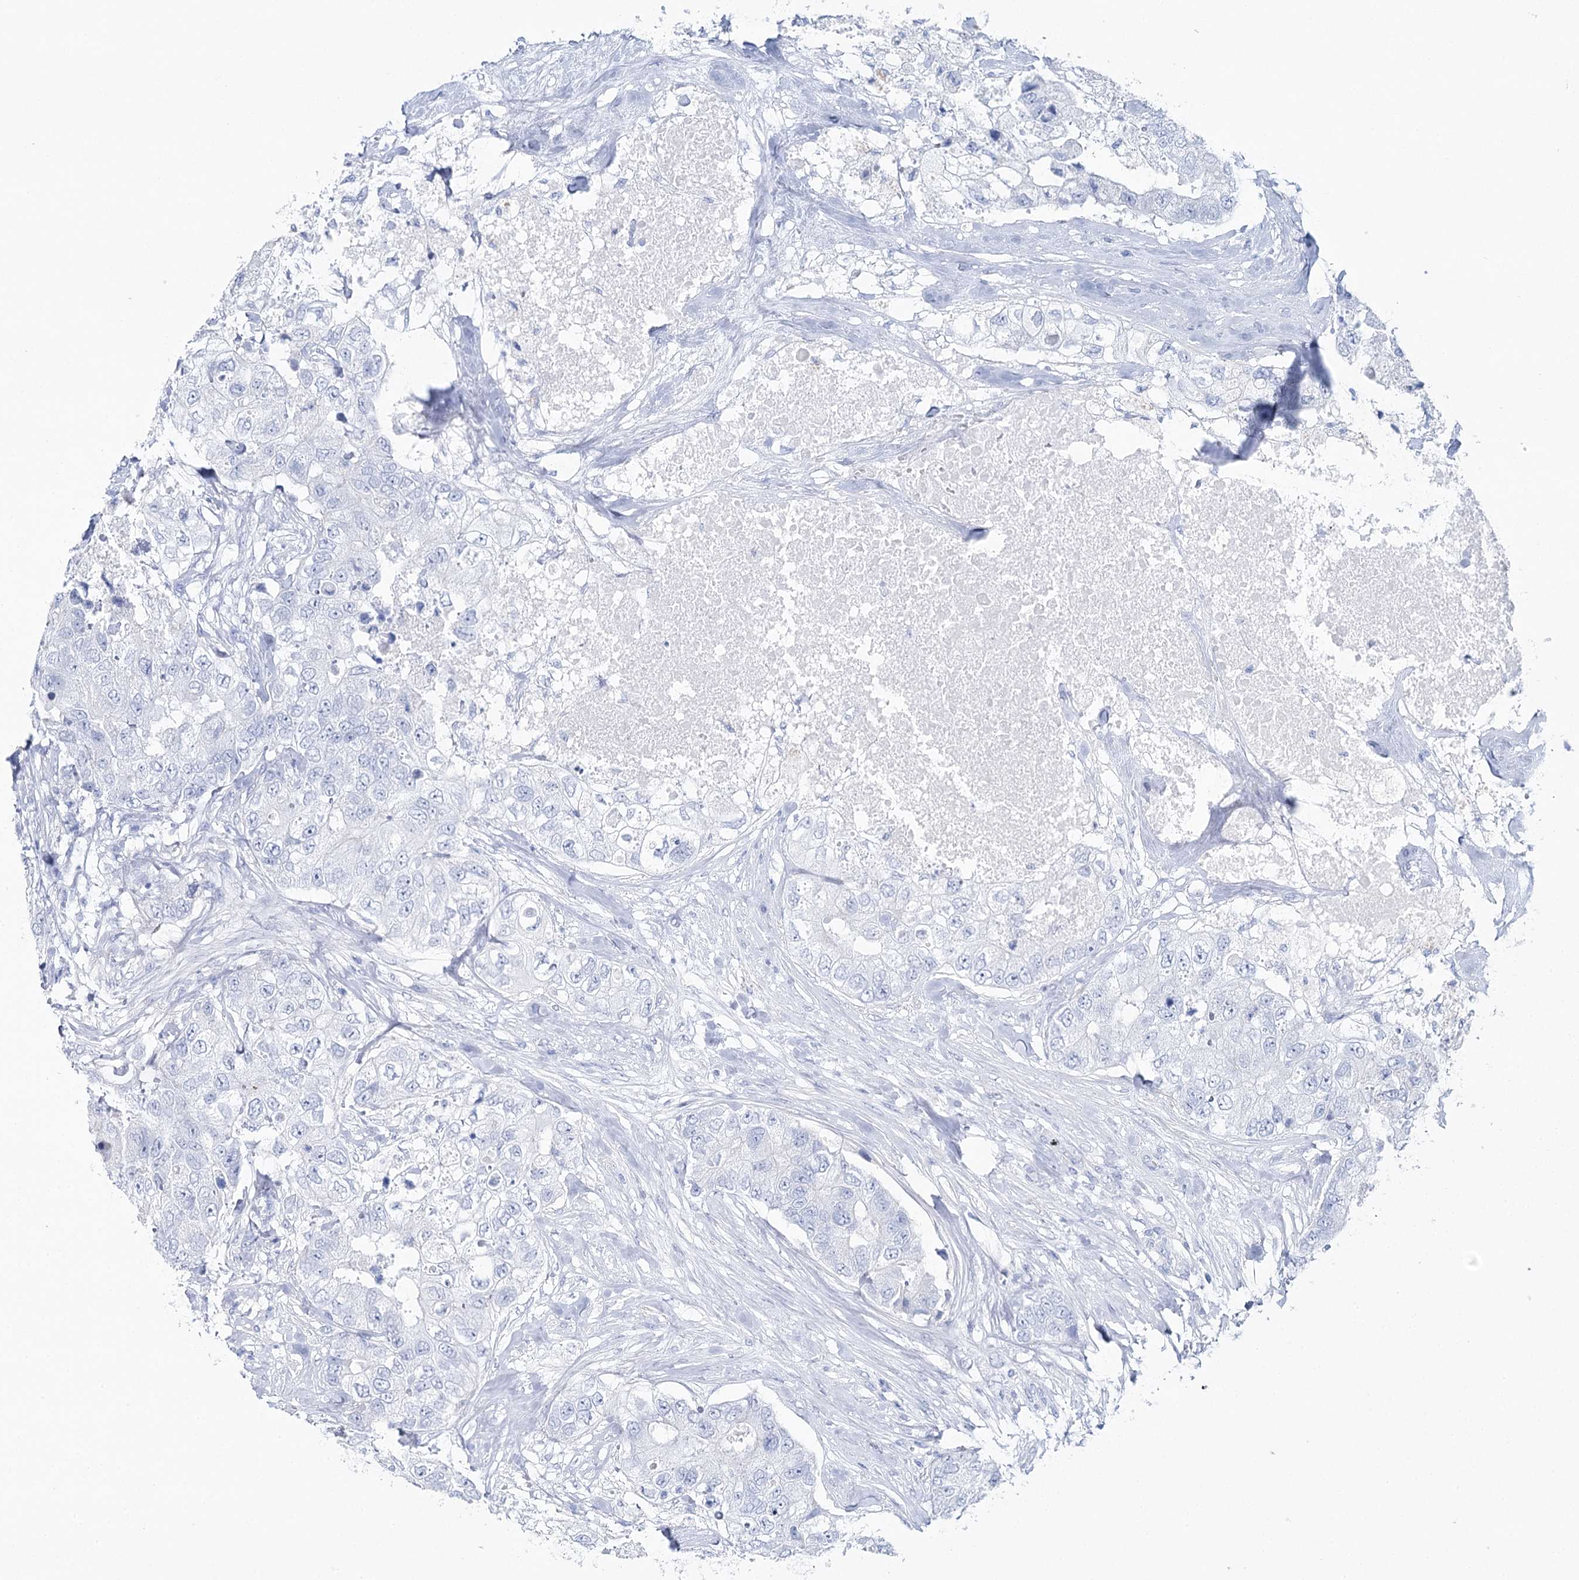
{"staining": {"intensity": "negative", "quantity": "none", "location": "none"}, "tissue": "breast cancer", "cell_type": "Tumor cells", "image_type": "cancer", "snomed": [{"axis": "morphology", "description": "Duct carcinoma"}, {"axis": "topography", "description": "Breast"}], "caption": "DAB (3,3'-diaminobenzidine) immunohistochemical staining of breast intraductal carcinoma exhibits no significant expression in tumor cells.", "gene": "CSN3", "patient": {"sex": "female", "age": 62}}